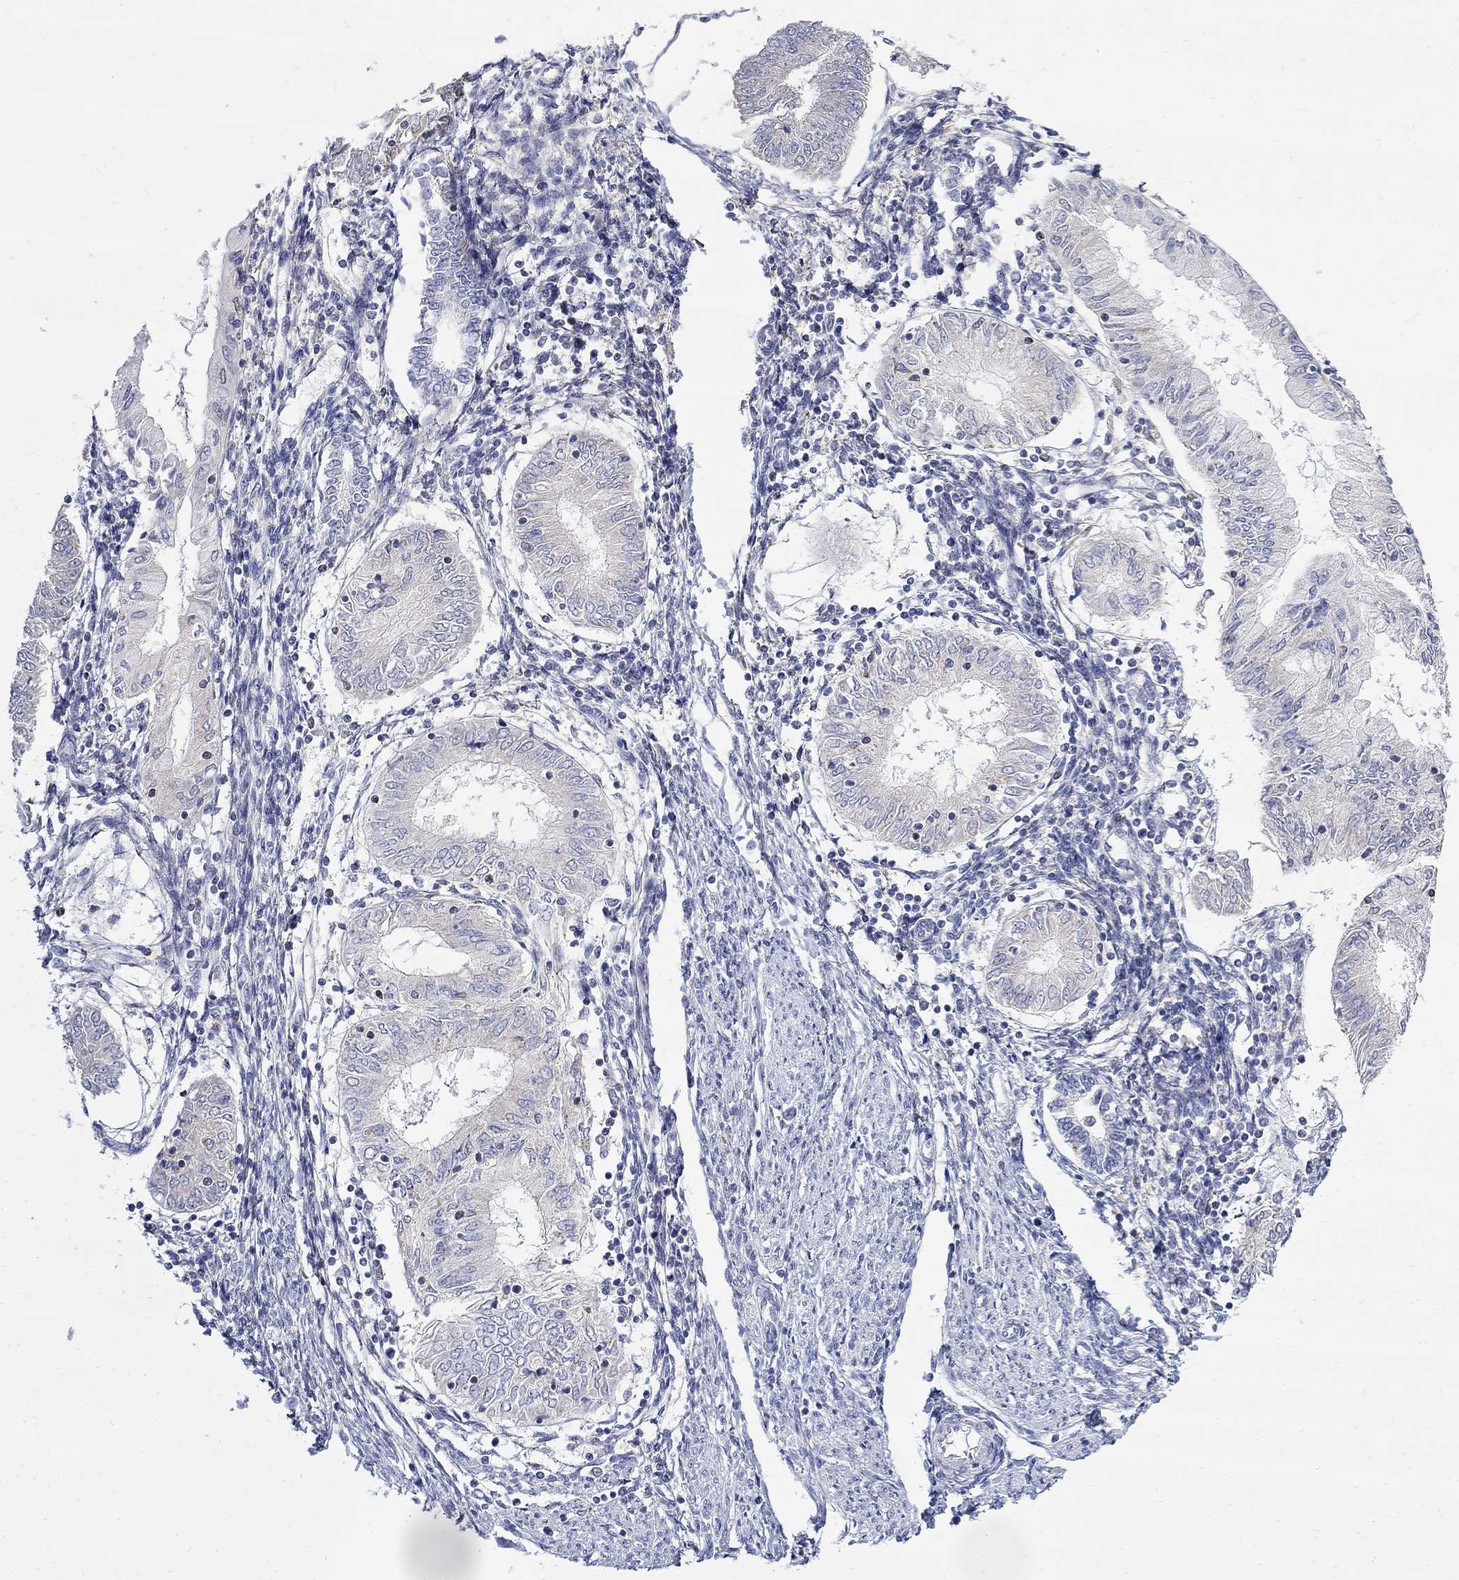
{"staining": {"intensity": "negative", "quantity": "none", "location": "none"}, "tissue": "endometrial cancer", "cell_type": "Tumor cells", "image_type": "cancer", "snomed": [{"axis": "morphology", "description": "Adenocarcinoma, NOS"}, {"axis": "topography", "description": "Endometrium"}], "caption": "Immunohistochemistry (IHC) histopathology image of adenocarcinoma (endometrial) stained for a protein (brown), which shows no expression in tumor cells.", "gene": "FNDC5", "patient": {"sex": "female", "age": 68}}